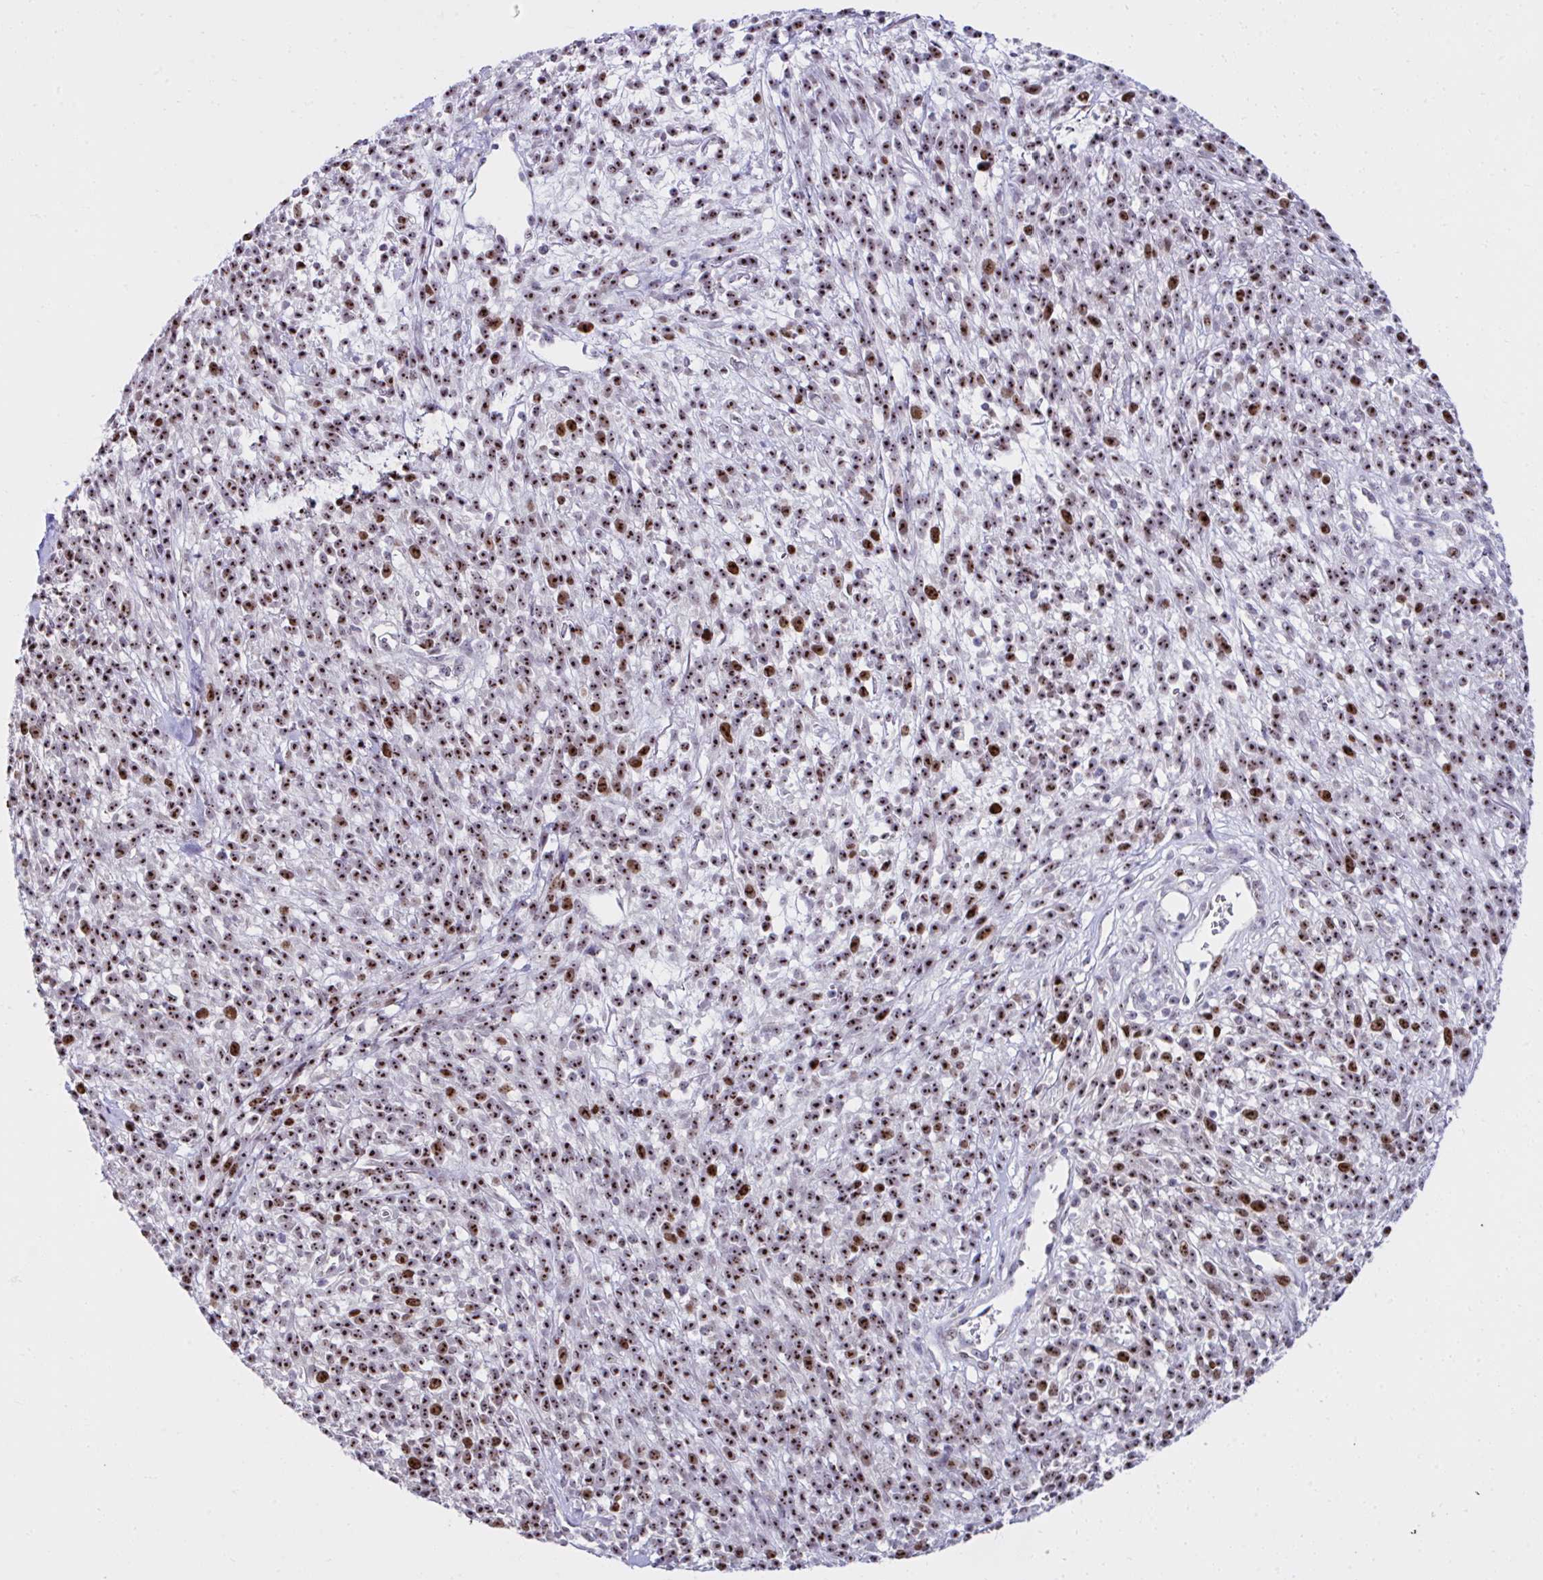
{"staining": {"intensity": "strong", "quantity": ">75%", "location": "nuclear"}, "tissue": "melanoma", "cell_type": "Tumor cells", "image_type": "cancer", "snomed": [{"axis": "morphology", "description": "Malignant melanoma, NOS"}, {"axis": "topography", "description": "Skin"}, {"axis": "topography", "description": "Skin of trunk"}], "caption": "Immunohistochemistry (IHC) (DAB) staining of human melanoma displays strong nuclear protein staining in about >75% of tumor cells. (Brightfield microscopy of DAB IHC at high magnification).", "gene": "CEP72", "patient": {"sex": "male", "age": 74}}